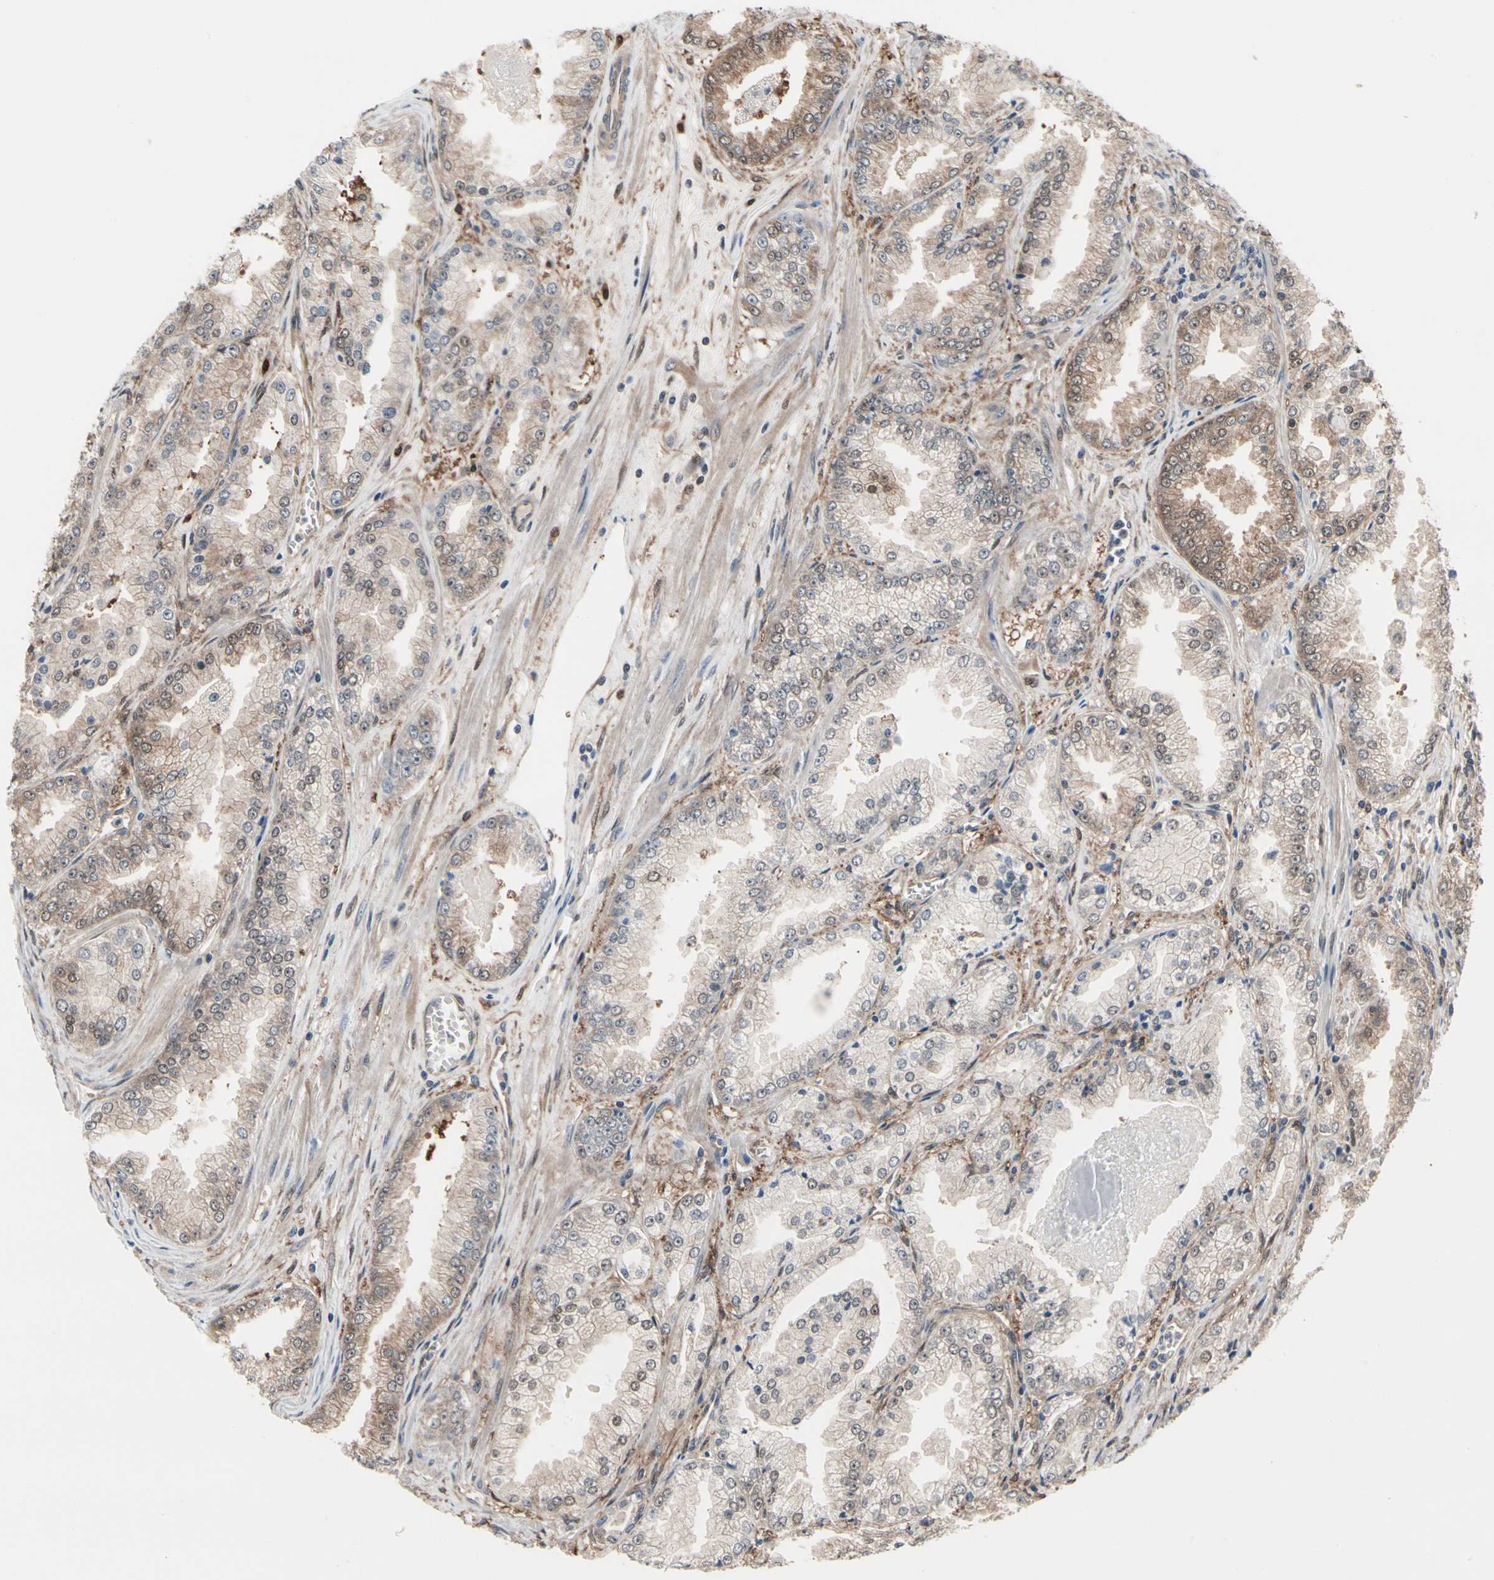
{"staining": {"intensity": "weak", "quantity": ">75%", "location": "cytoplasmic/membranous"}, "tissue": "prostate cancer", "cell_type": "Tumor cells", "image_type": "cancer", "snomed": [{"axis": "morphology", "description": "Adenocarcinoma, High grade"}, {"axis": "topography", "description": "Prostate"}], "caption": "Brown immunohistochemical staining in human prostate high-grade adenocarcinoma exhibits weak cytoplasmic/membranous expression in about >75% of tumor cells.", "gene": "PRDX6", "patient": {"sex": "male", "age": 61}}